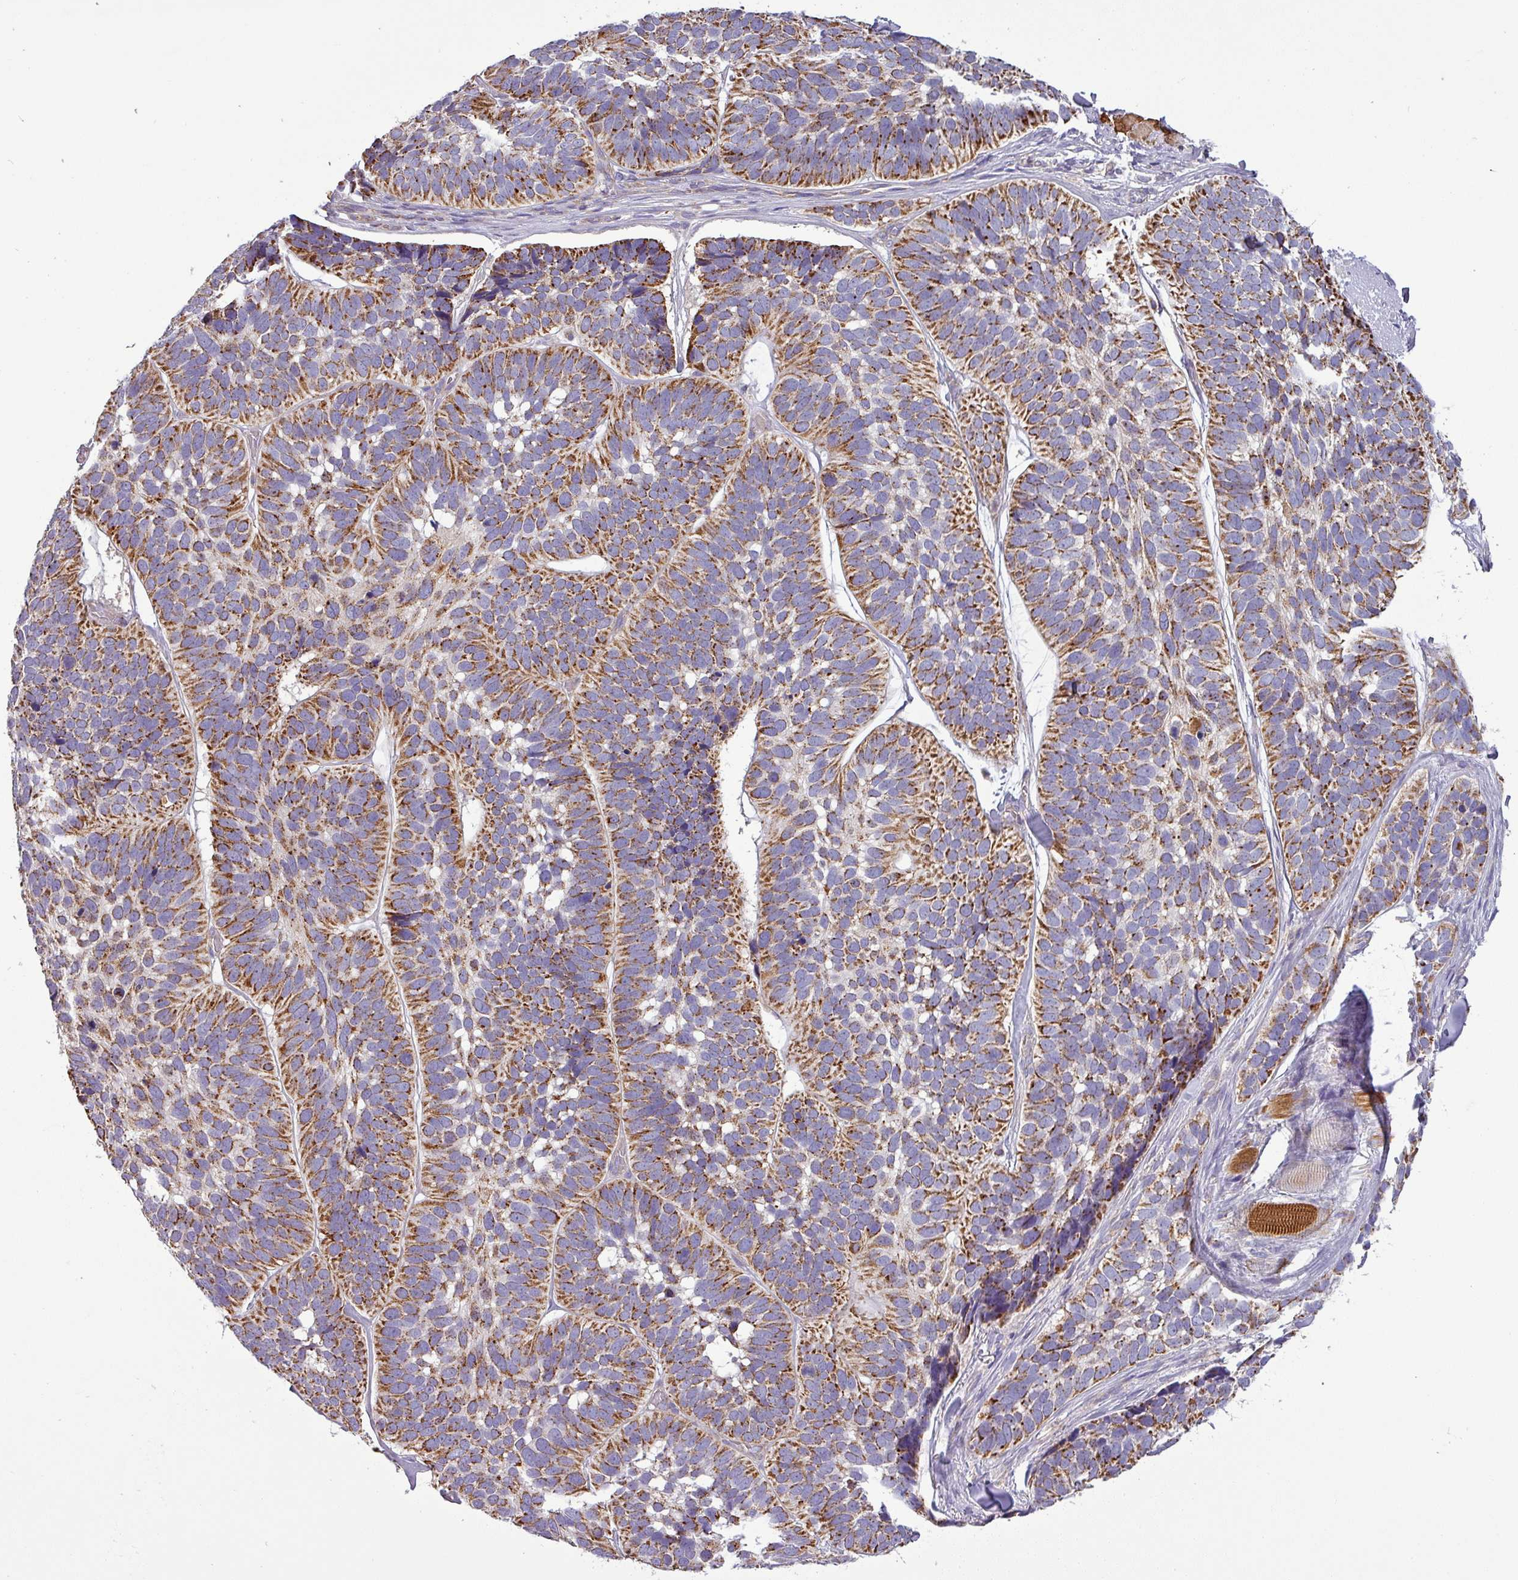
{"staining": {"intensity": "strong", "quantity": ">75%", "location": "cytoplasmic/membranous"}, "tissue": "skin cancer", "cell_type": "Tumor cells", "image_type": "cancer", "snomed": [{"axis": "morphology", "description": "Basal cell carcinoma"}, {"axis": "topography", "description": "Skin"}], "caption": "Brown immunohistochemical staining in human skin cancer (basal cell carcinoma) shows strong cytoplasmic/membranous positivity in approximately >75% of tumor cells.", "gene": "PNMA6A", "patient": {"sex": "male", "age": 62}}